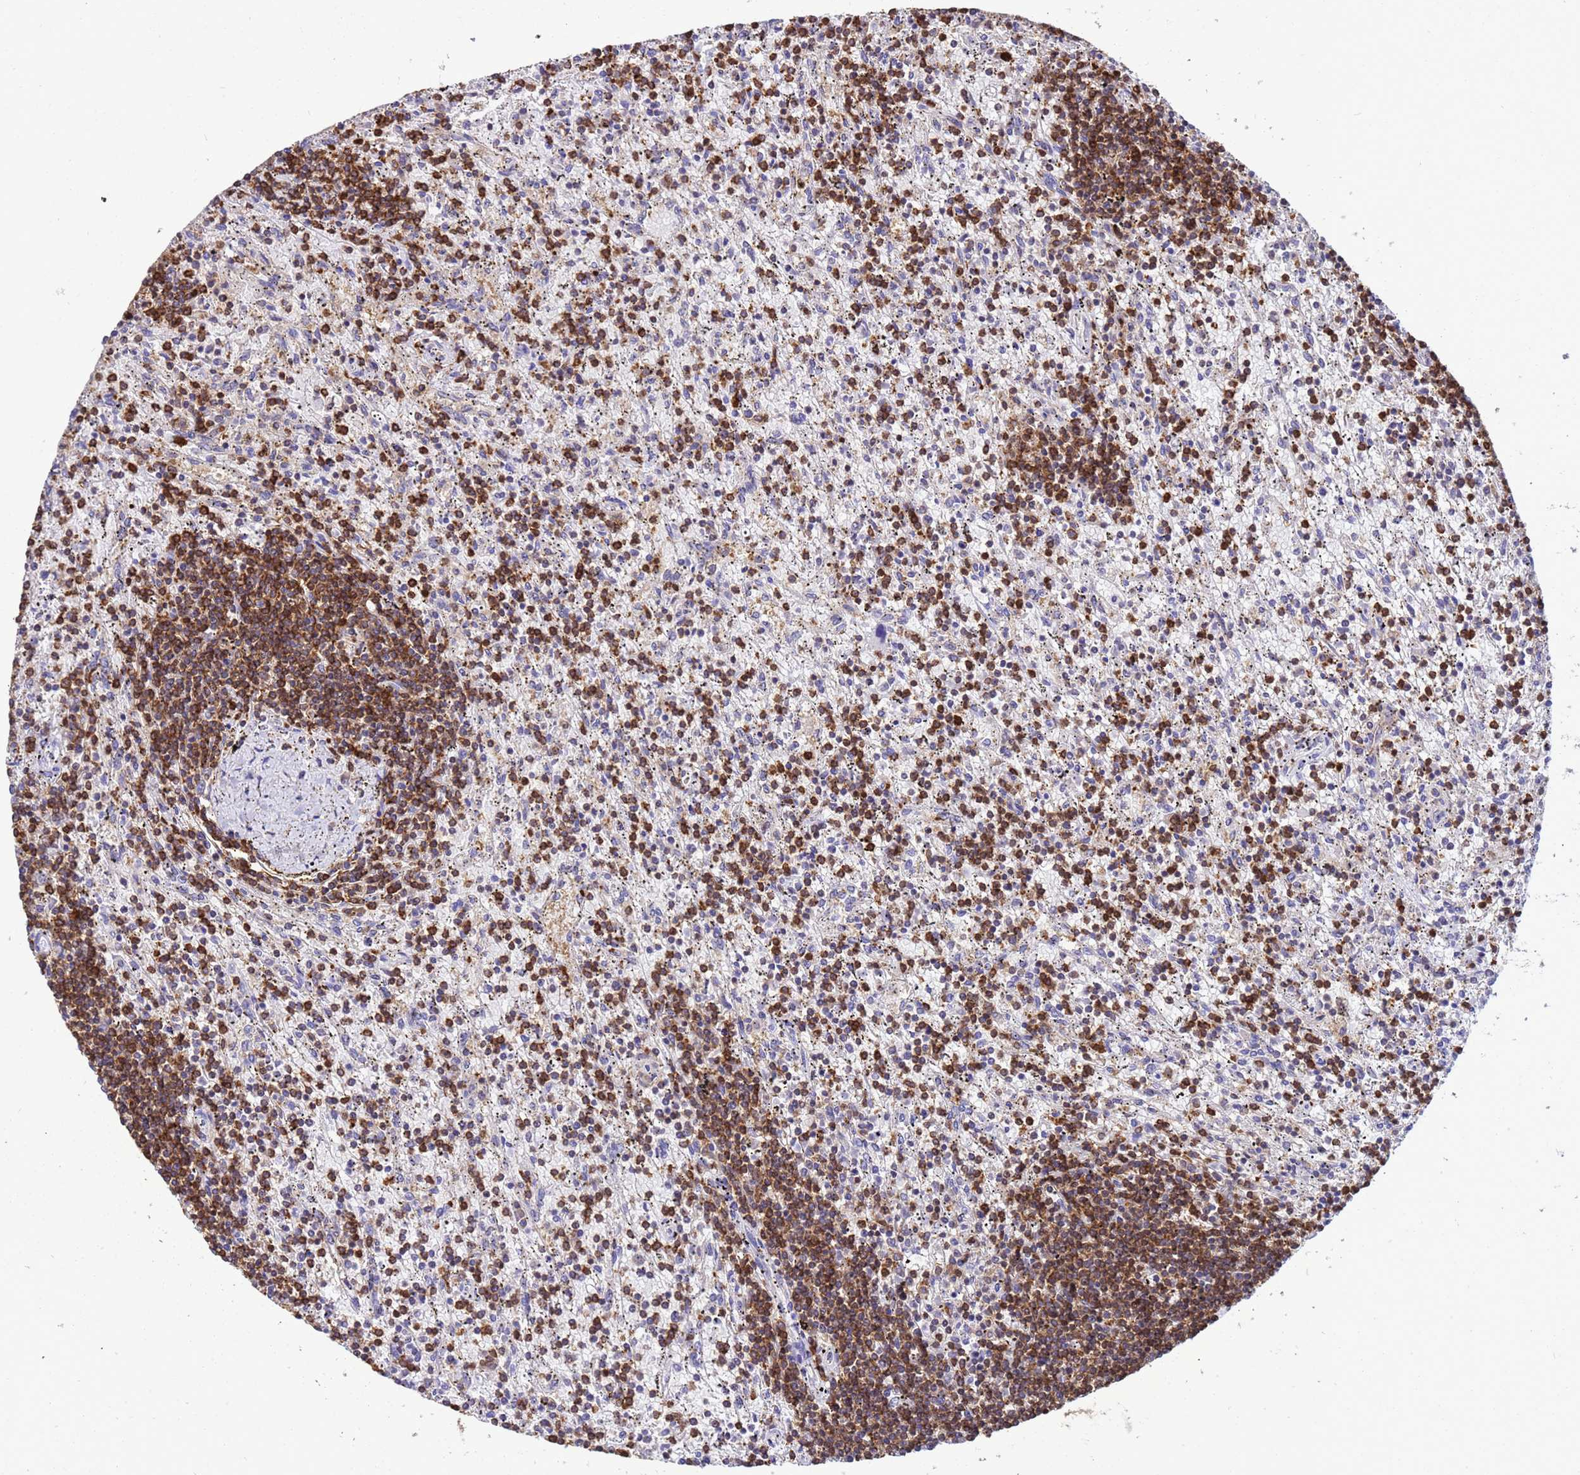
{"staining": {"intensity": "strong", "quantity": "25%-75%", "location": "cytoplasmic/membranous"}, "tissue": "lymphoma", "cell_type": "Tumor cells", "image_type": "cancer", "snomed": [{"axis": "morphology", "description": "Malignant lymphoma, non-Hodgkin's type, Low grade"}, {"axis": "topography", "description": "Spleen"}], "caption": "Immunohistochemistry (IHC) staining of lymphoma, which exhibits high levels of strong cytoplasmic/membranous staining in approximately 25%-75% of tumor cells indicating strong cytoplasmic/membranous protein positivity. The staining was performed using DAB (brown) for protein detection and nuclei were counterstained in hematoxylin (blue).", "gene": "EZR", "patient": {"sex": "male", "age": 76}}